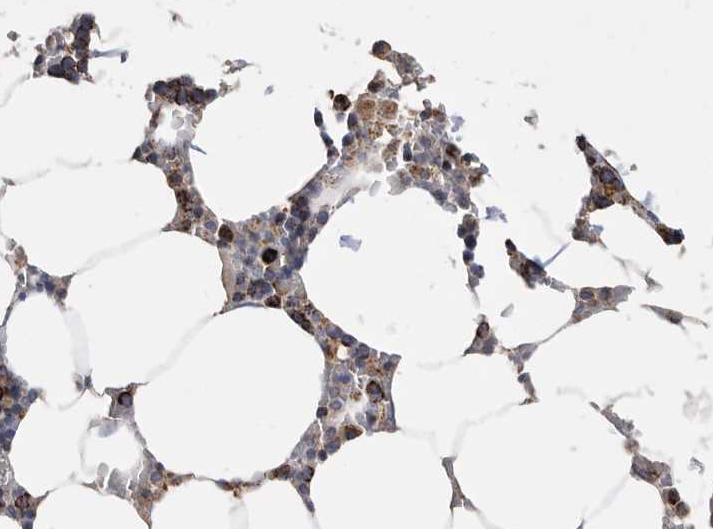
{"staining": {"intensity": "moderate", "quantity": ">75%", "location": "cytoplasmic/membranous"}, "tissue": "bone marrow", "cell_type": "Hematopoietic cells", "image_type": "normal", "snomed": [{"axis": "morphology", "description": "Normal tissue, NOS"}, {"axis": "topography", "description": "Bone marrow"}], "caption": "Hematopoietic cells show medium levels of moderate cytoplasmic/membranous expression in approximately >75% of cells in benign human bone marrow.", "gene": "WFDC1", "patient": {"sex": "male", "age": 70}}